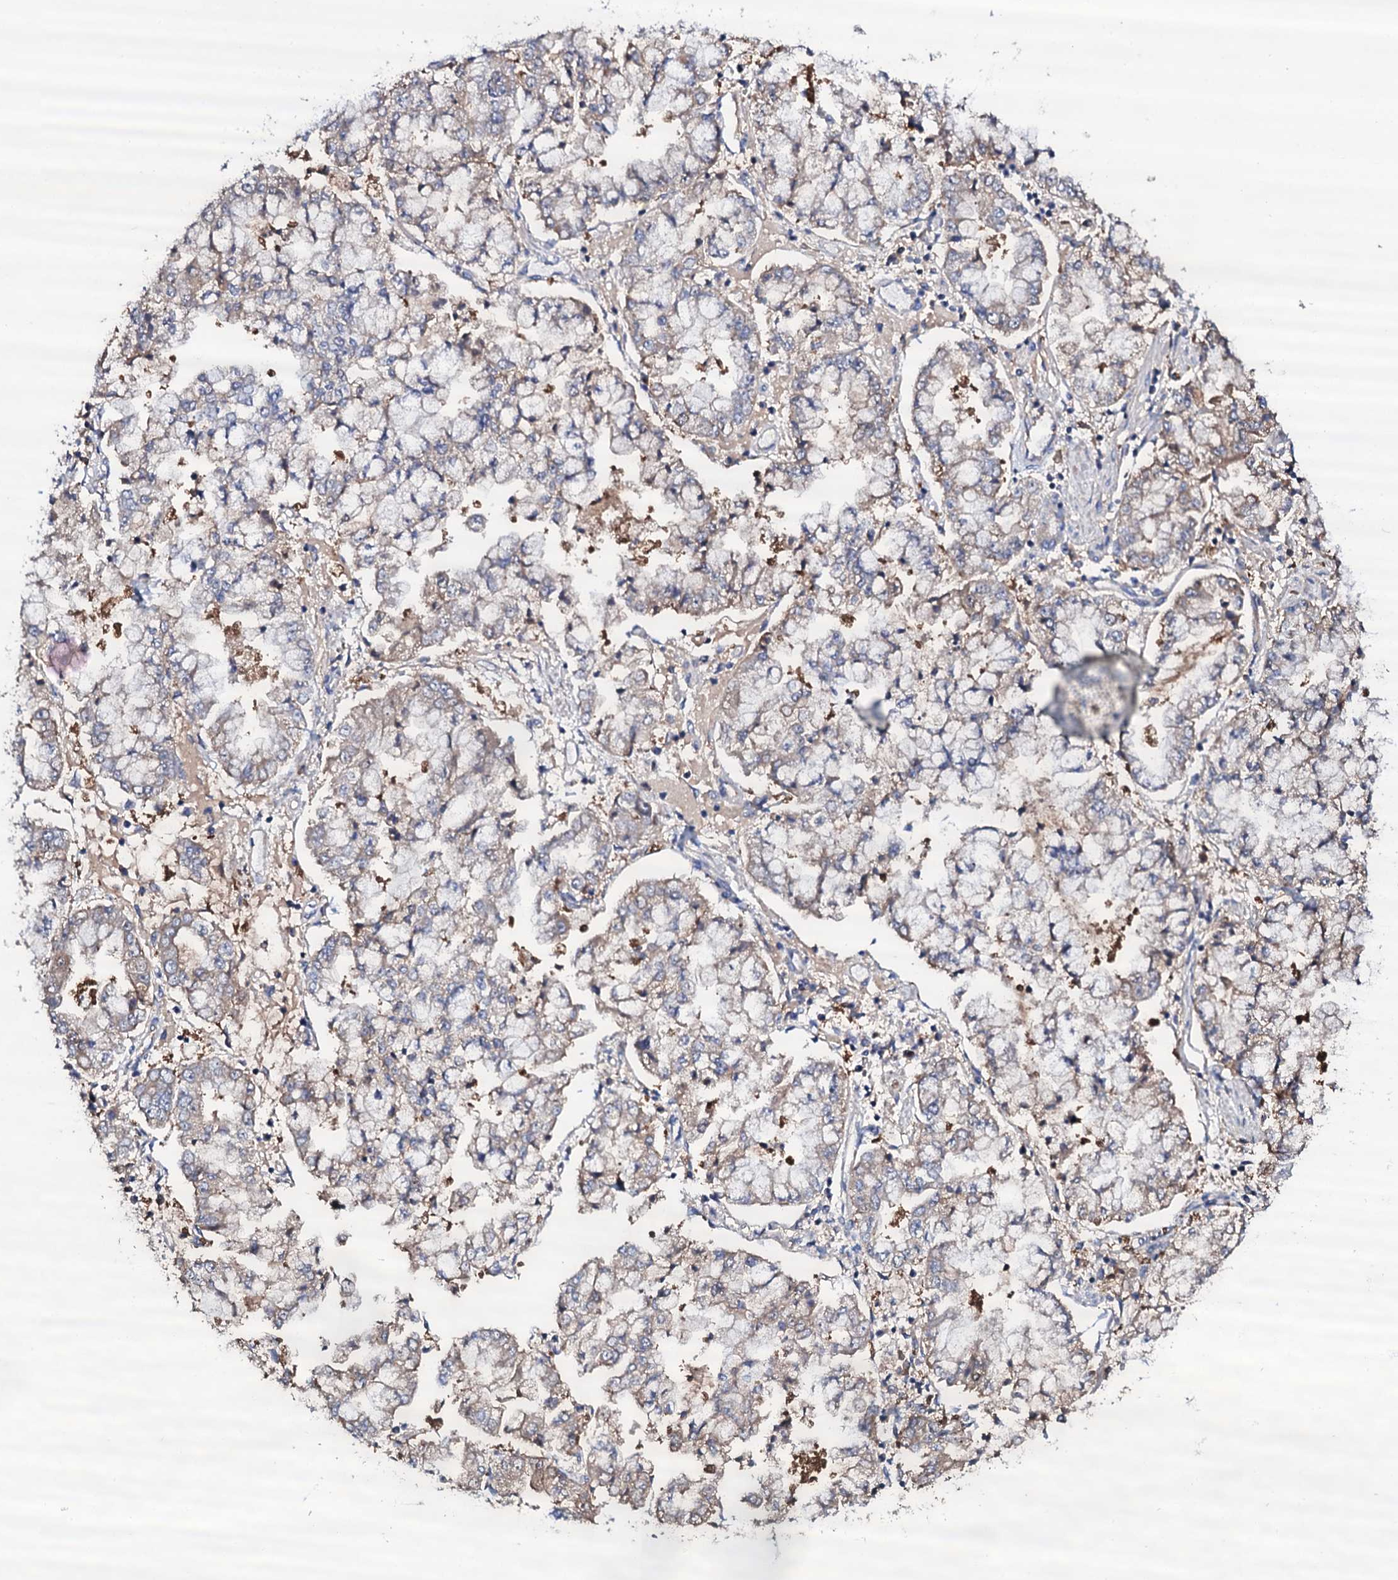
{"staining": {"intensity": "weak", "quantity": "<25%", "location": "cytoplasmic/membranous"}, "tissue": "stomach cancer", "cell_type": "Tumor cells", "image_type": "cancer", "snomed": [{"axis": "morphology", "description": "Adenocarcinoma, NOS"}, {"axis": "topography", "description": "Stomach"}], "caption": "Immunohistochemistry (IHC) micrograph of stomach adenocarcinoma stained for a protein (brown), which exhibits no expression in tumor cells.", "gene": "TCAF2", "patient": {"sex": "male", "age": 76}}